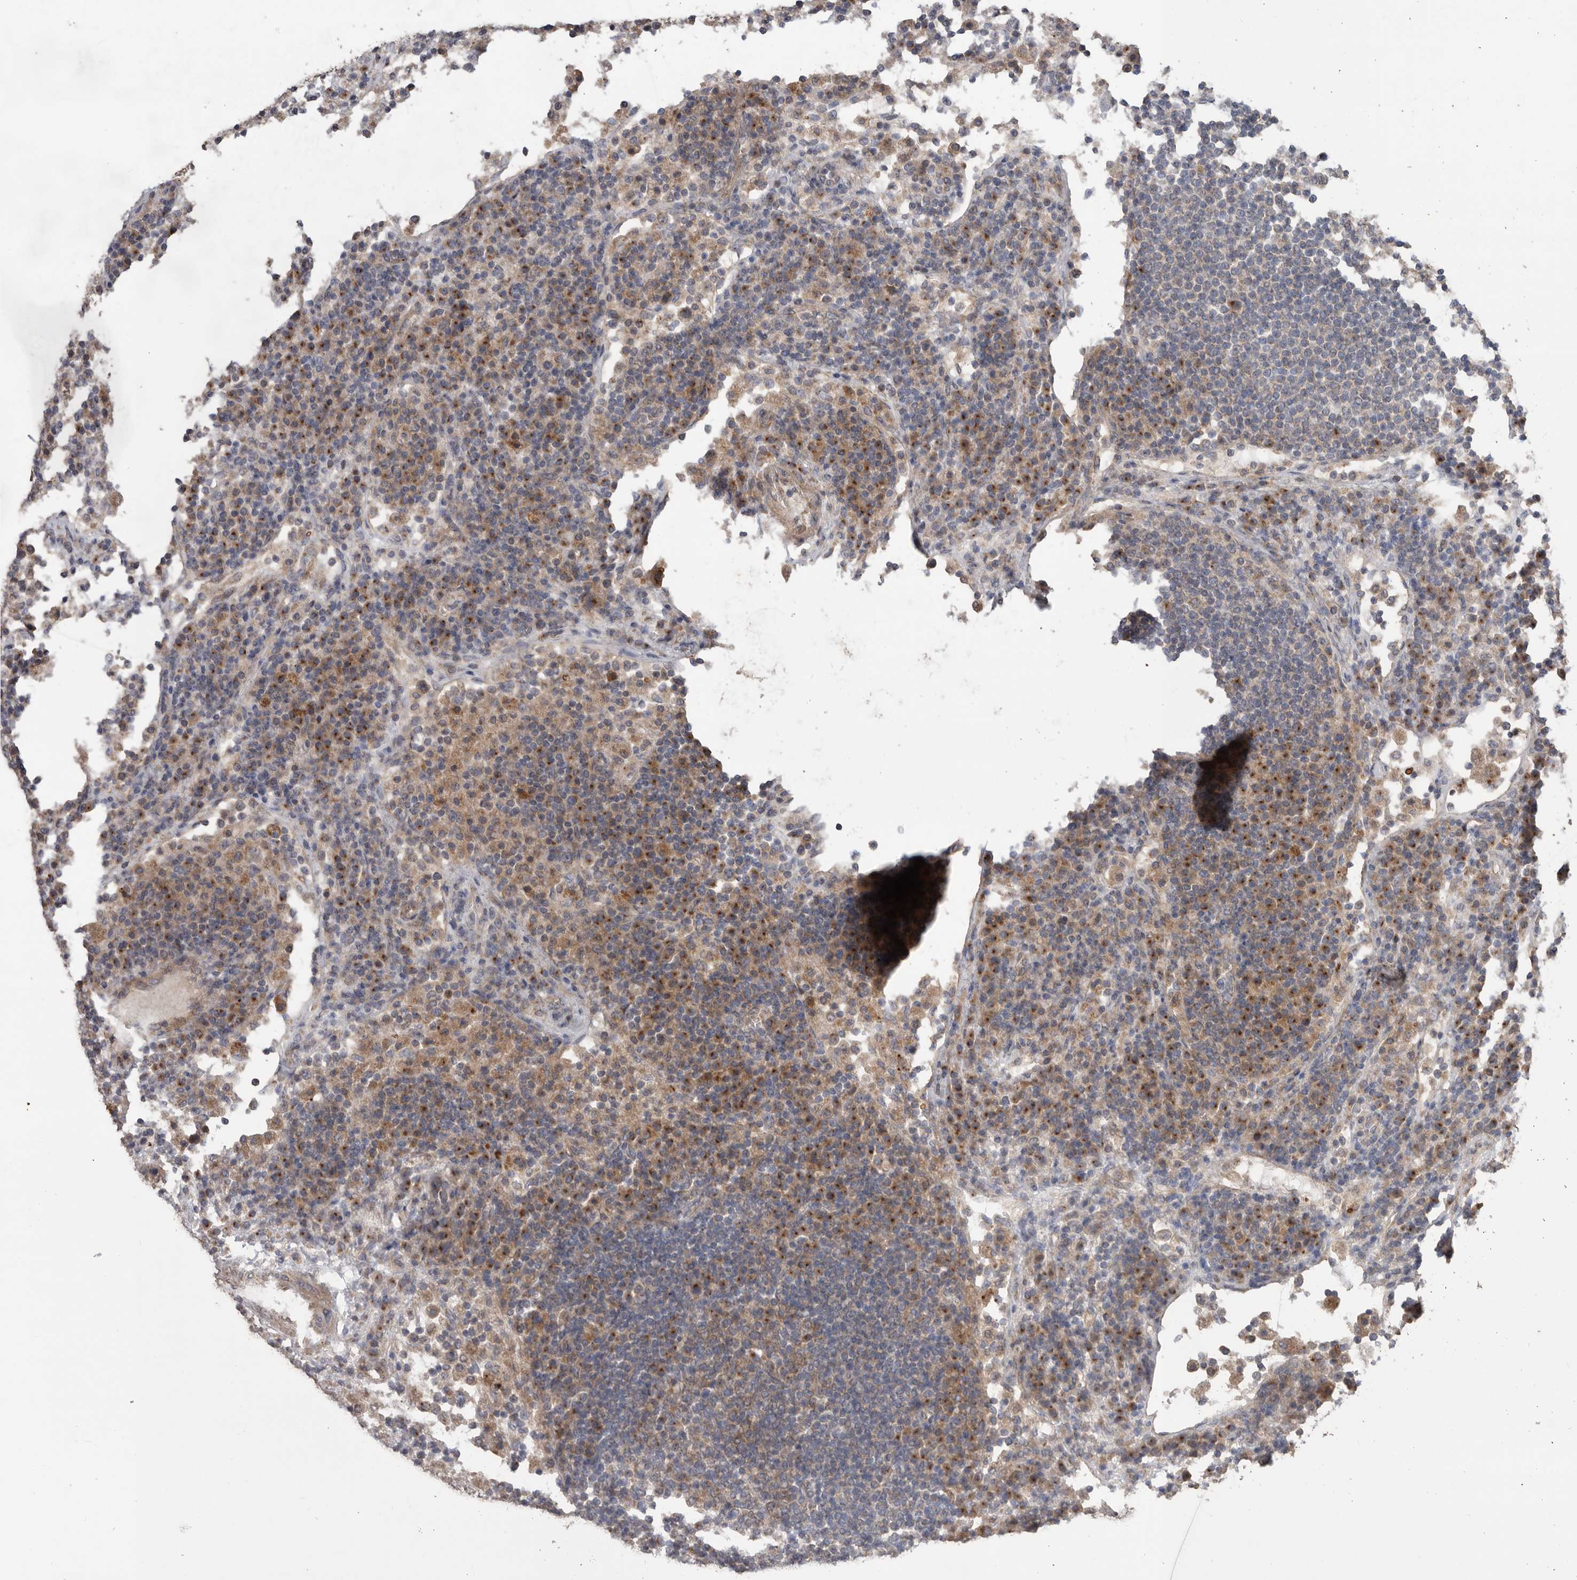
{"staining": {"intensity": "moderate", "quantity": ">75%", "location": "cytoplasmic/membranous"}, "tissue": "lymph node", "cell_type": "Germinal center cells", "image_type": "normal", "snomed": [{"axis": "morphology", "description": "Normal tissue, NOS"}, {"axis": "topography", "description": "Lymph node"}], "caption": "A brown stain shows moderate cytoplasmic/membranous positivity of a protein in germinal center cells of normal lymph node.", "gene": "PODXL2", "patient": {"sex": "female", "age": 53}}